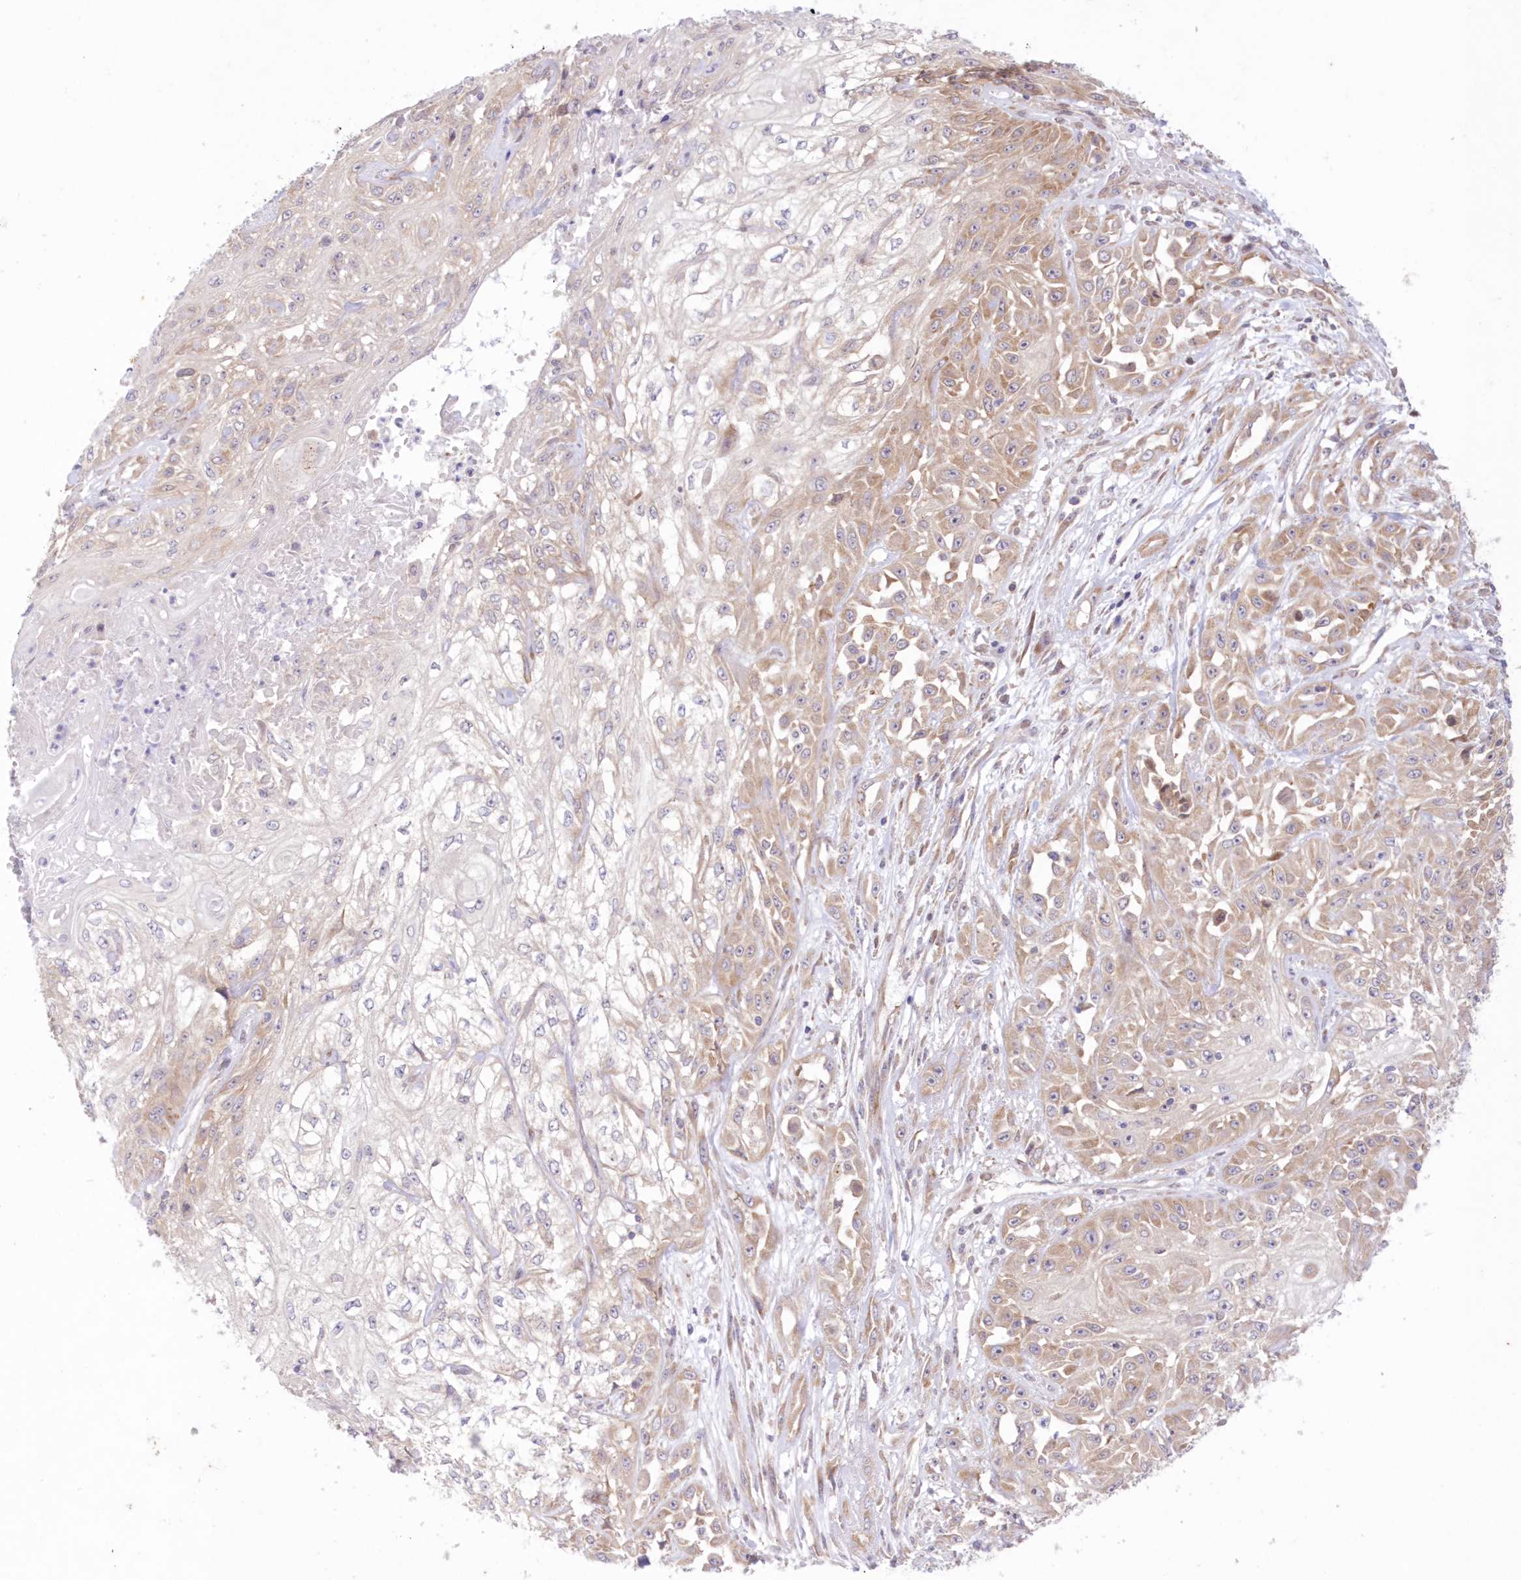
{"staining": {"intensity": "moderate", "quantity": "25%-75%", "location": "cytoplasmic/membranous"}, "tissue": "skin cancer", "cell_type": "Tumor cells", "image_type": "cancer", "snomed": [{"axis": "morphology", "description": "Squamous cell carcinoma, NOS"}, {"axis": "morphology", "description": "Squamous cell carcinoma, metastatic, NOS"}, {"axis": "topography", "description": "Skin"}, {"axis": "topography", "description": "Lymph node"}], "caption": "The photomicrograph exhibits staining of skin cancer (metastatic squamous cell carcinoma), revealing moderate cytoplasmic/membranous protein expression (brown color) within tumor cells. (DAB IHC, brown staining for protein, blue staining for nuclei).", "gene": "RNPEP", "patient": {"sex": "male", "age": 75}}